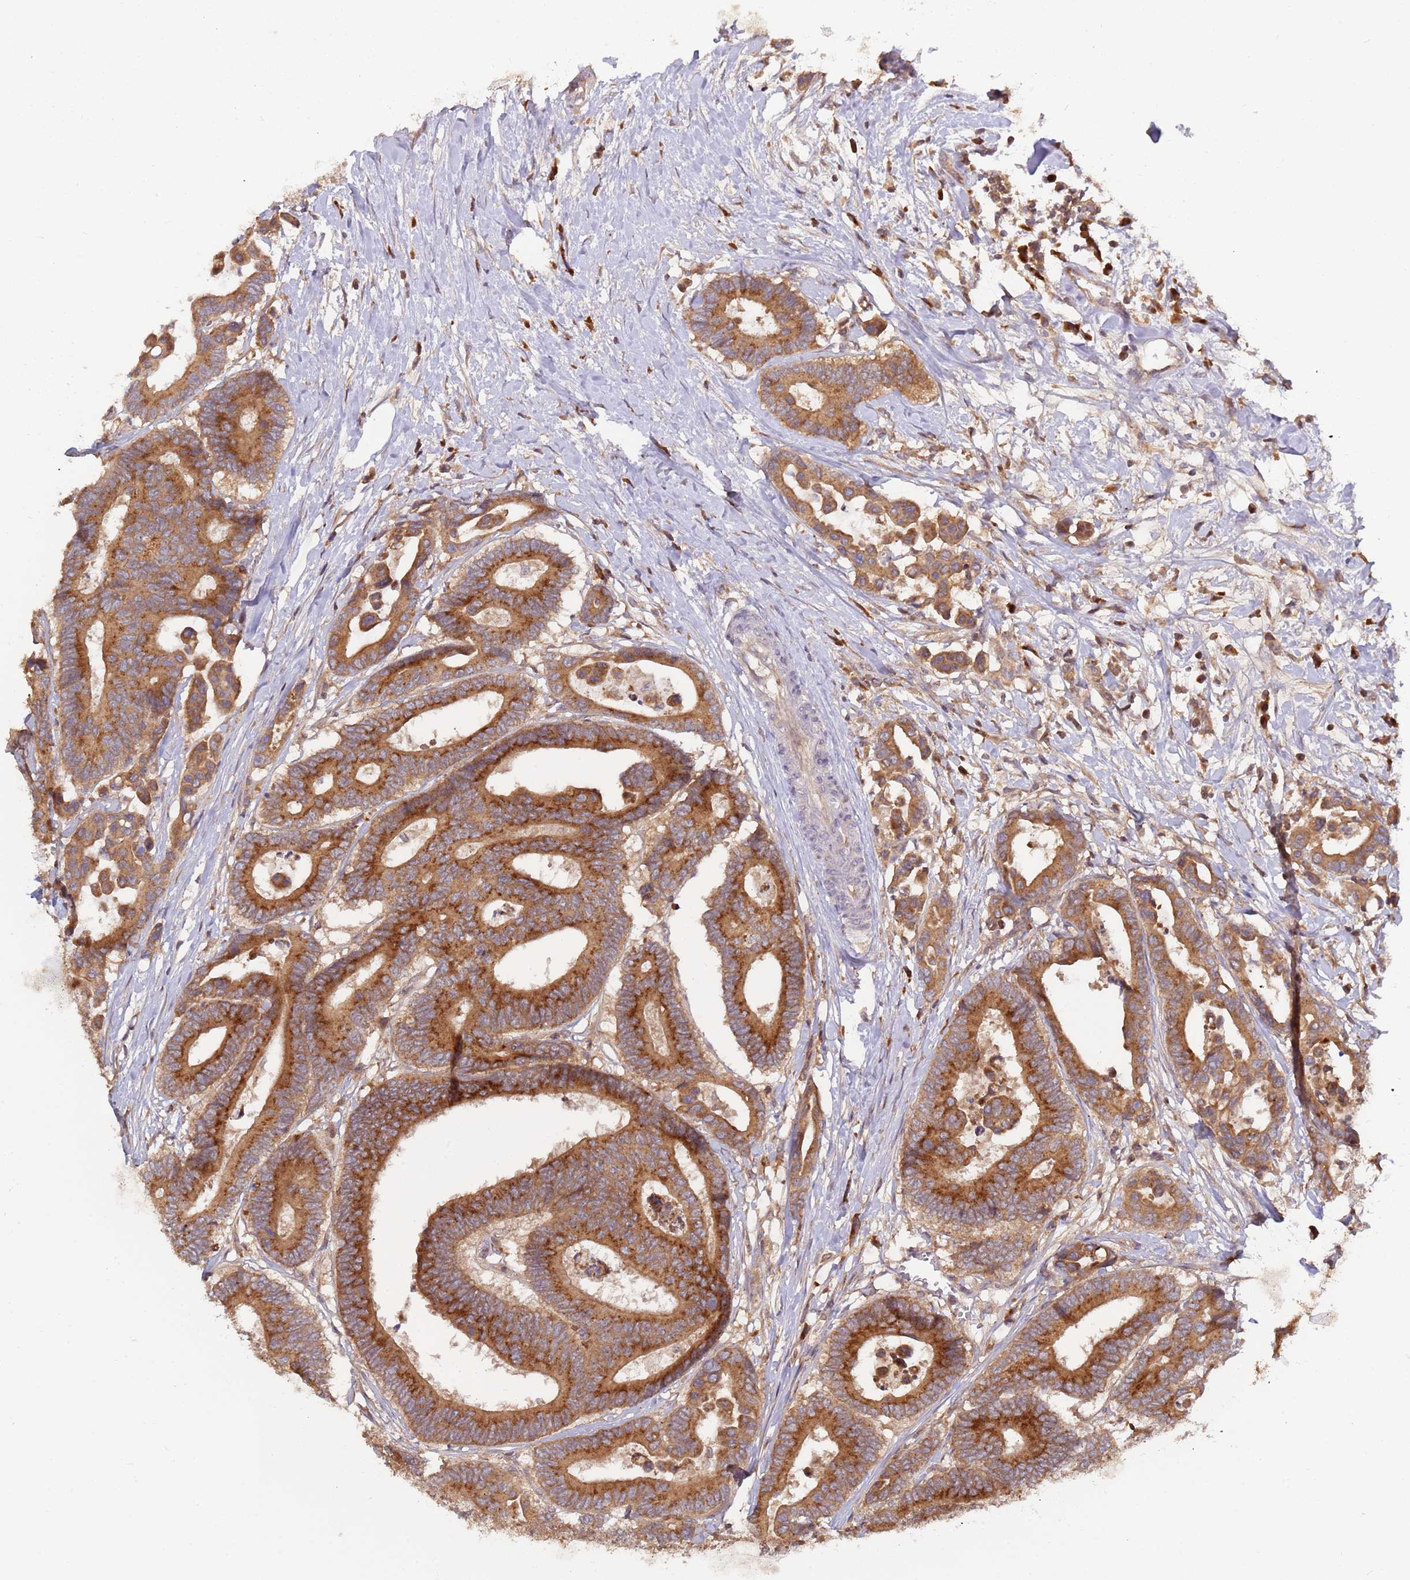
{"staining": {"intensity": "strong", "quantity": ">75%", "location": "cytoplasmic/membranous"}, "tissue": "colorectal cancer", "cell_type": "Tumor cells", "image_type": "cancer", "snomed": [{"axis": "morphology", "description": "Normal tissue, NOS"}, {"axis": "morphology", "description": "Adenocarcinoma, NOS"}, {"axis": "topography", "description": "Colon"}], "caption": "A photomicrograph showing strong cytoplasmic/membranous expression in about >75% of tumor cells in colorectal adenocarcinoma, as visualized by brown immunohistochemical staining.", "gene": "OR5A2", "patient": {"sex": "male", "age": 82}}